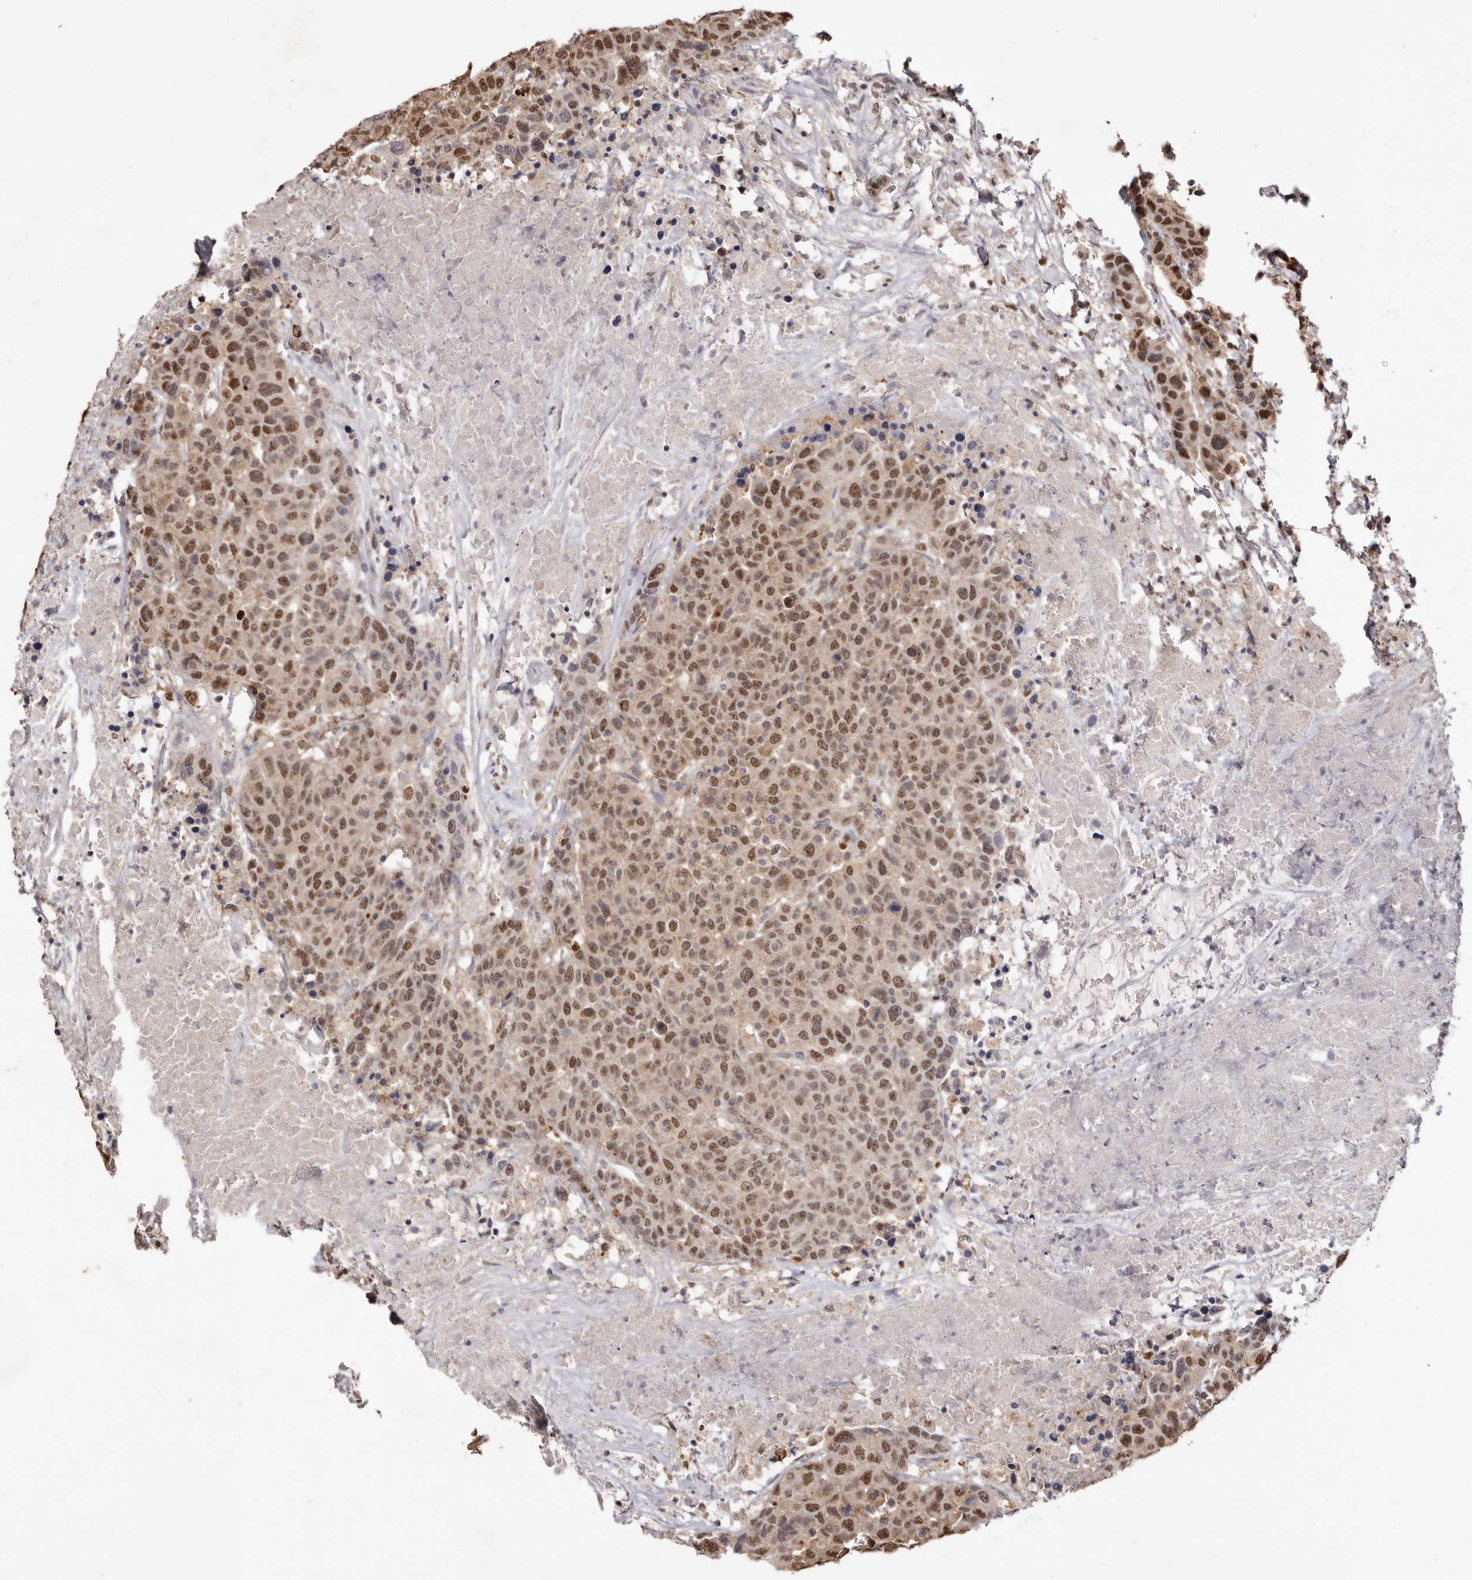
{"staining": {"intensity": "moderate", "quantity": ">75%", "location": "nuclear"}, "tissue": "breast cancer", "cell_type": "Tumor cells", "image_type": "cancer", "snomed": [{"axis": "morphology", "description": "Duct carcinoma"}, {"axis": "topography", "description": "Breast"}], "caption": "Breast intraductal carcinoma stained with IHC reveals moderate nuclear positivity in about >75% of tumor cells. (DAB IHC with brightfield microscopy, high magnification).", "gene": "NOTCH1", "patient": {"sex": "female", "age": 37}}